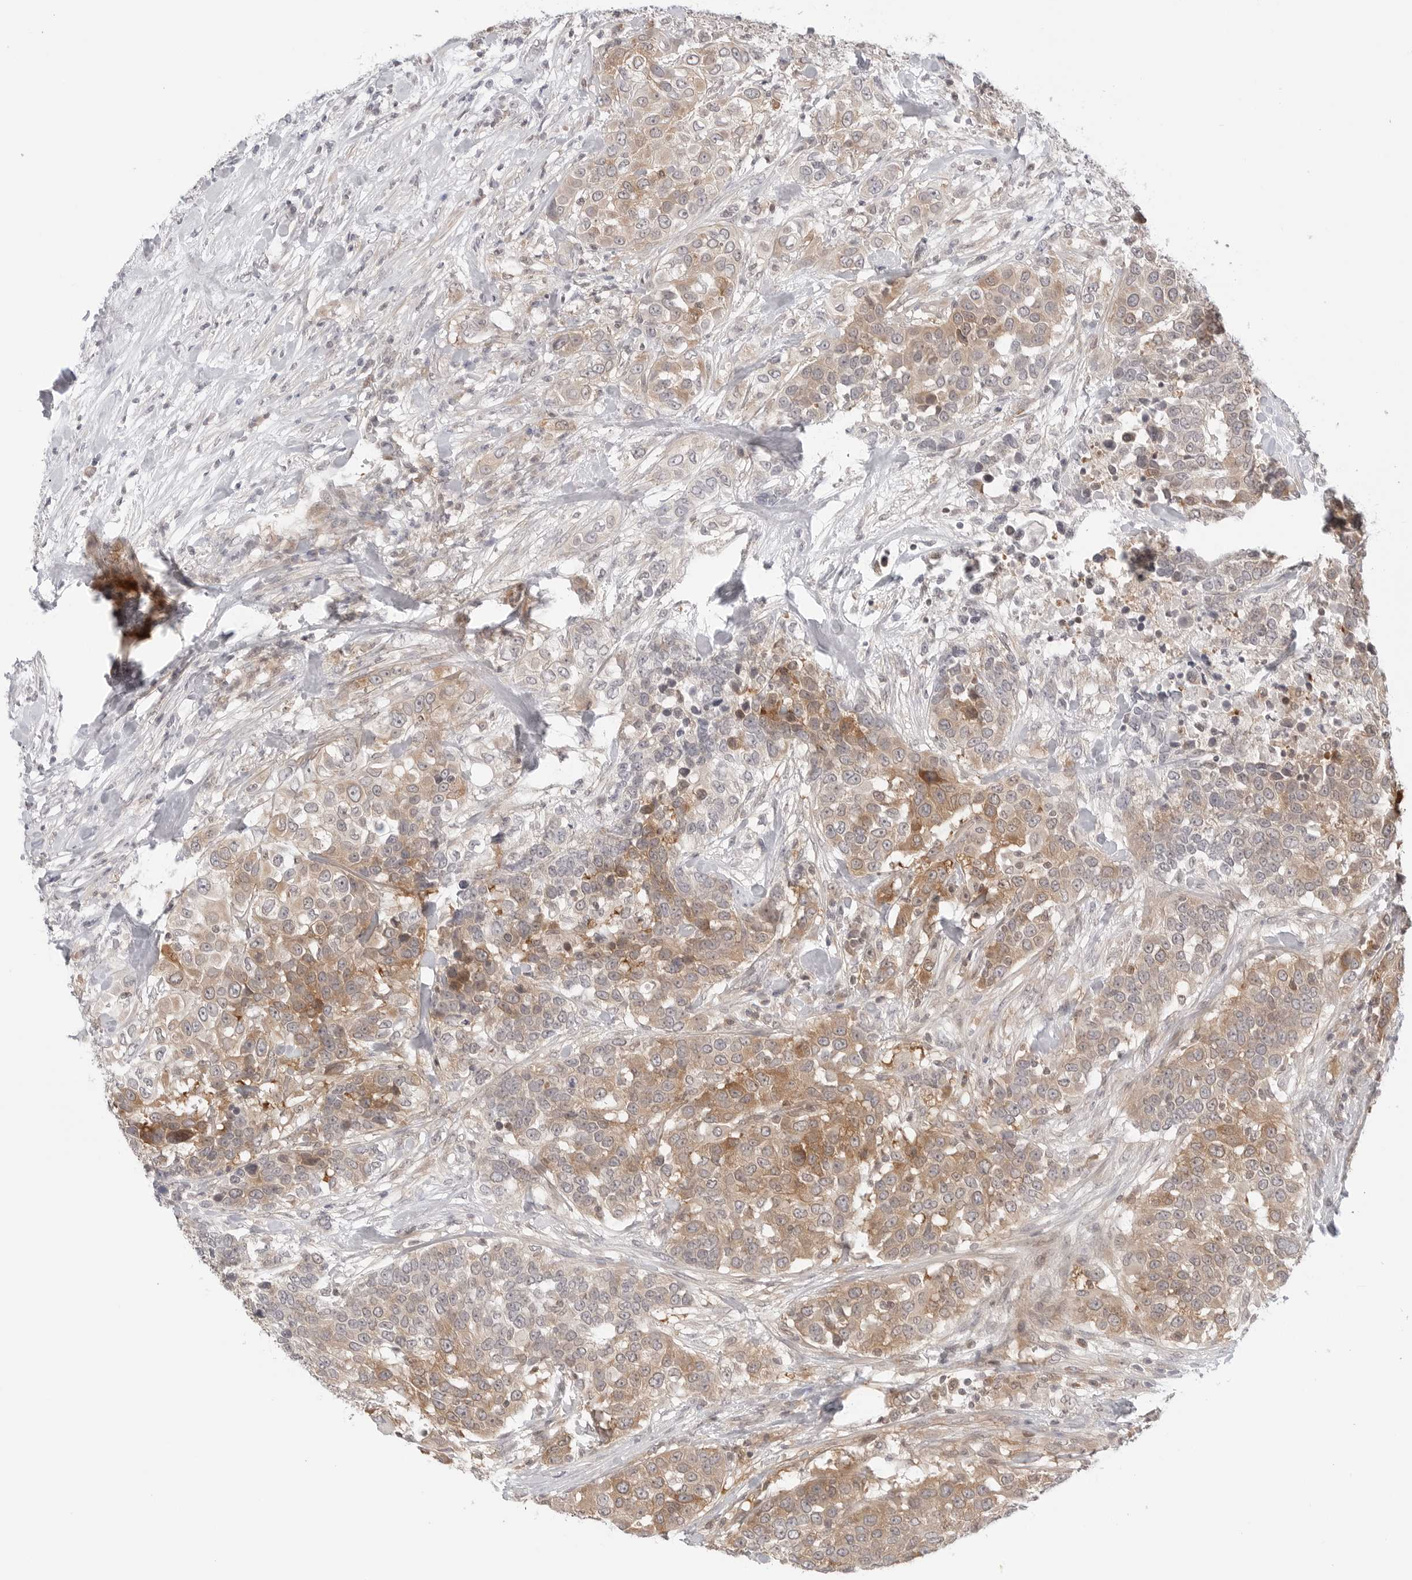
{"staining": {"intensity": "moderate", "quantity": ">75%", "location": "cytoplasmic/membranous"}, "tissue": "urothelial cancer", "cell_type": "Tumor cells", "image_type": "cancer", "snomed": [{"axis": "morphology", "description": "Urothelial carcinoma, High grade"}, {"axis": "topography", "description": "Urinary bladder"}], "caption": "A brown stain labels moderate cytoplasmic/membranous positivity of a protein in human urothelial carcinoma (high-grade) tumor cells.", "gene": "NUDC", "patient": {"sex": "female", "age": 80}}